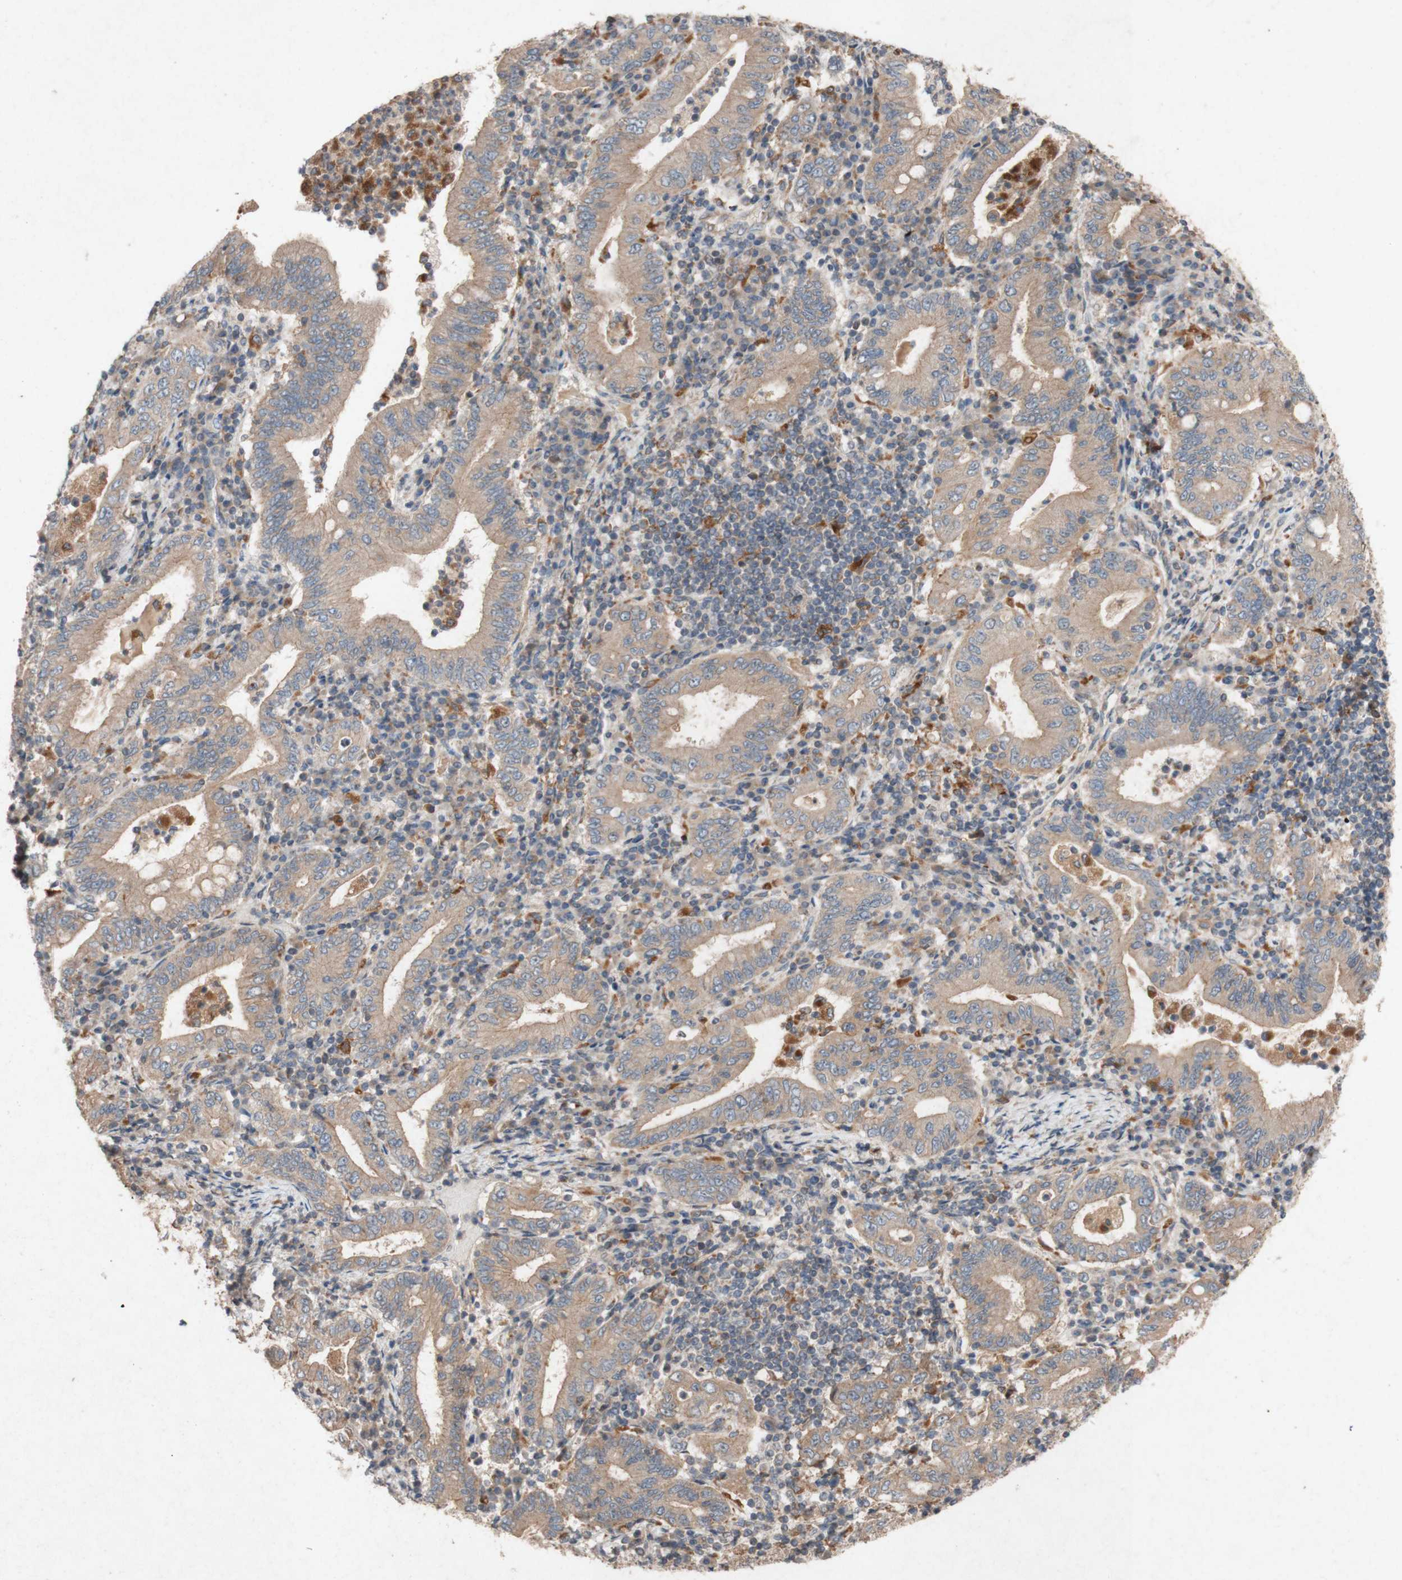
{"staining": {"intensity": "weak", "quantity": ">75%", "location": "cytoplasmic/membranous"}, "tissue": "stomach cancer", "cell_type": "Tumor cells", "image_type": "cancer", "snomed": [{"axis": "morphology", "description": "Normal tissue, NOS"}, {"axis": "morphology", "description": "Adenocarcinoma, NOS"}, {"axis": "topography", "description": "Esophagus"}, {"axis": "topography", "description": "Stomach, upper"}, {"axis": "topography", "description": "Peripheral nerve tissue"}], "caption": "Immunohistochemical staining of human stomach adenocarcinoma demonstrates low levels of weak cytoplasmic/membranous protein staining in approximately >75% of tumor cells.", "gene": "ATP6V1F", "patient": {"sex": "male", "age": 62}}